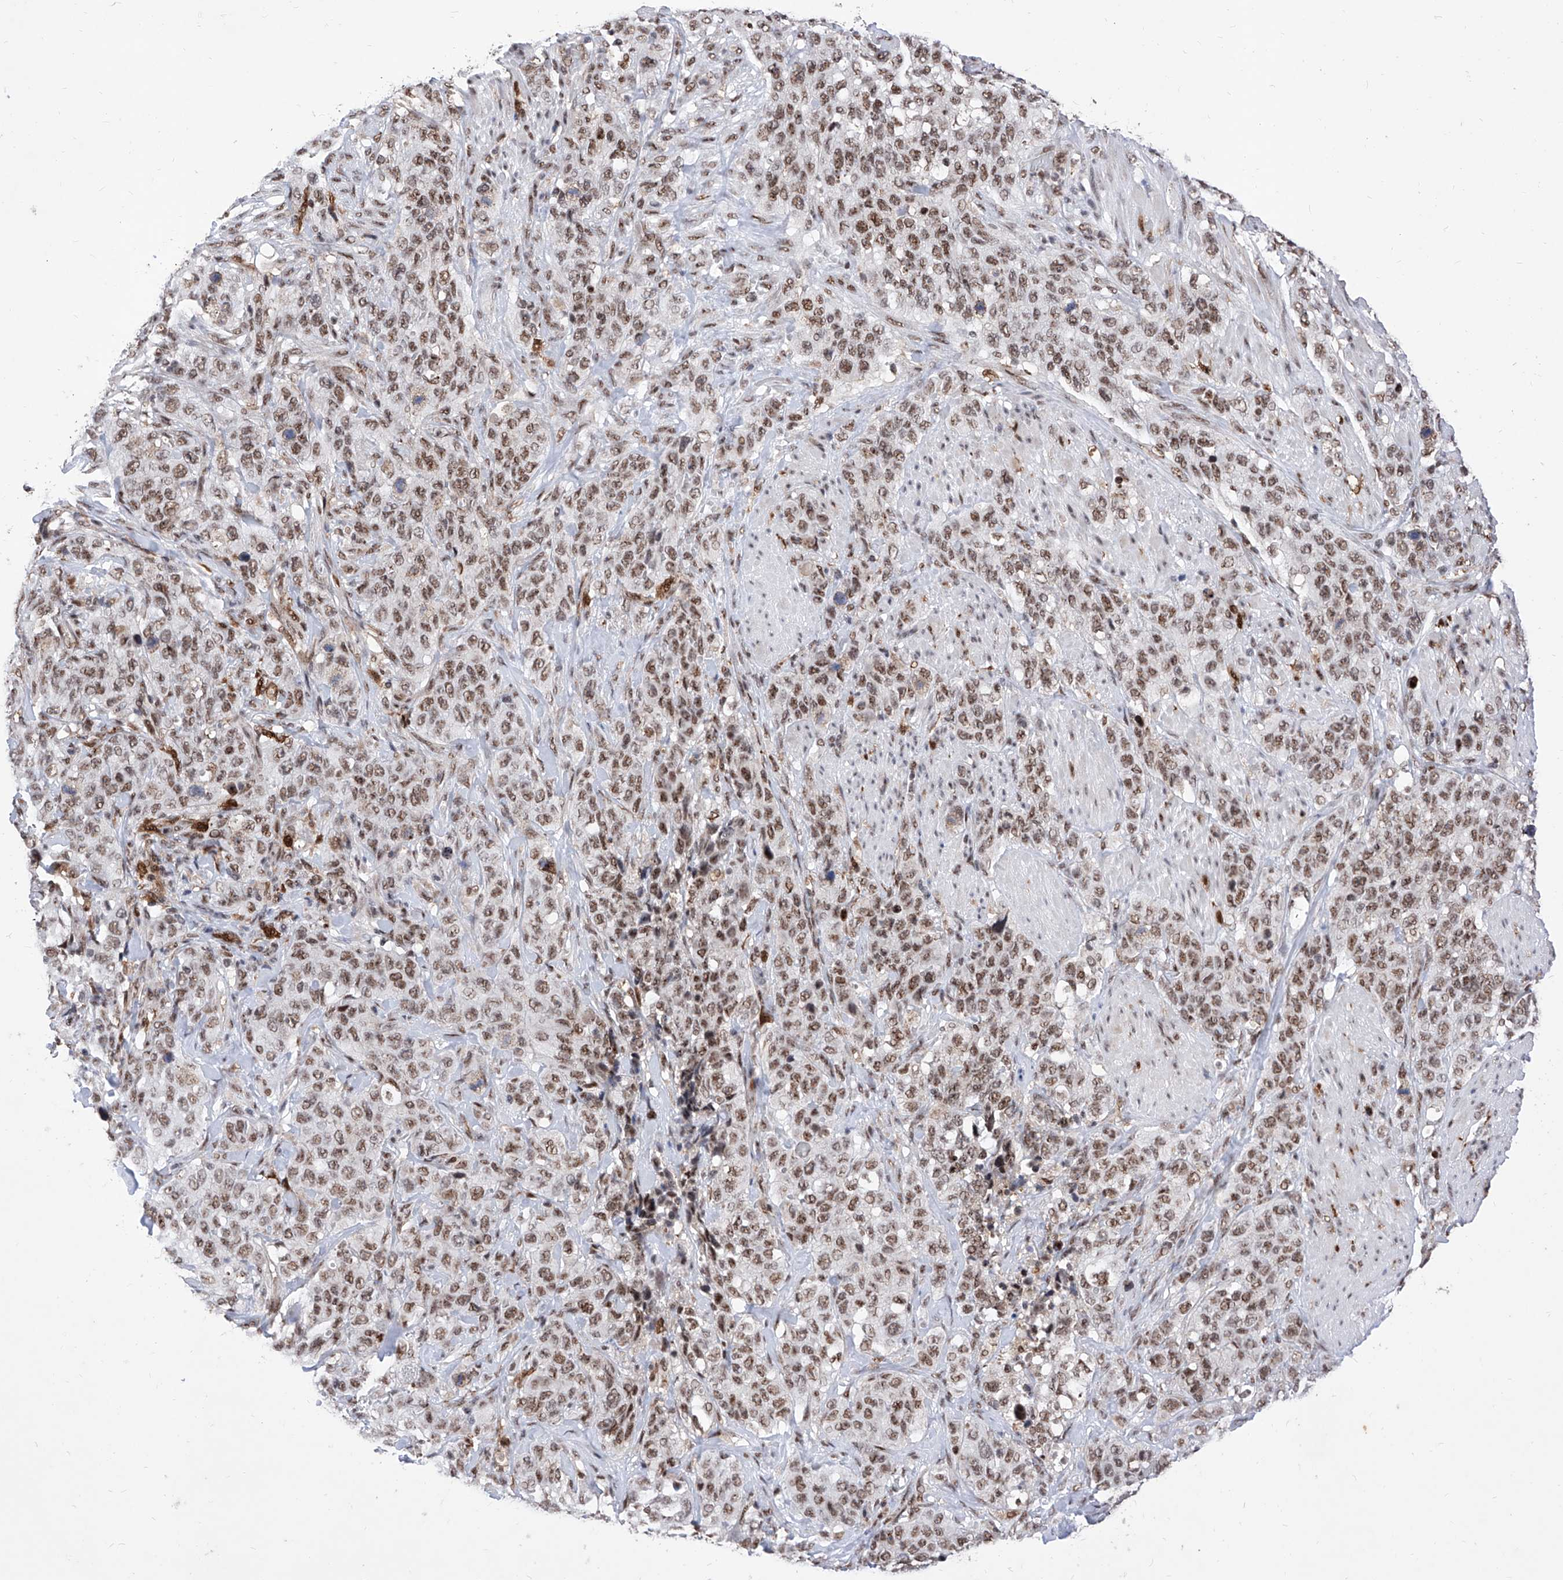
{"staining": {"intensity": "moderate", "quantity": ">75%", "location": "nuclear"}, "tissue": "stomach cancer", "cell_type": "Tumor cells", "image_type": "cancer", "snomed": [{"axis": "morphology", "description": "Adenocarcinoma, NOS"}, {"axis": "topography", "description": "Stomach"}], "caption": "Immunohistochemistry of adenocarcinoma (stomach) exhibits medium levels of moderate nuclear staining in approximately >75% of tumor cells.", "gene": "PHF5A", "patient": {"sex": "male", "age": 48}}